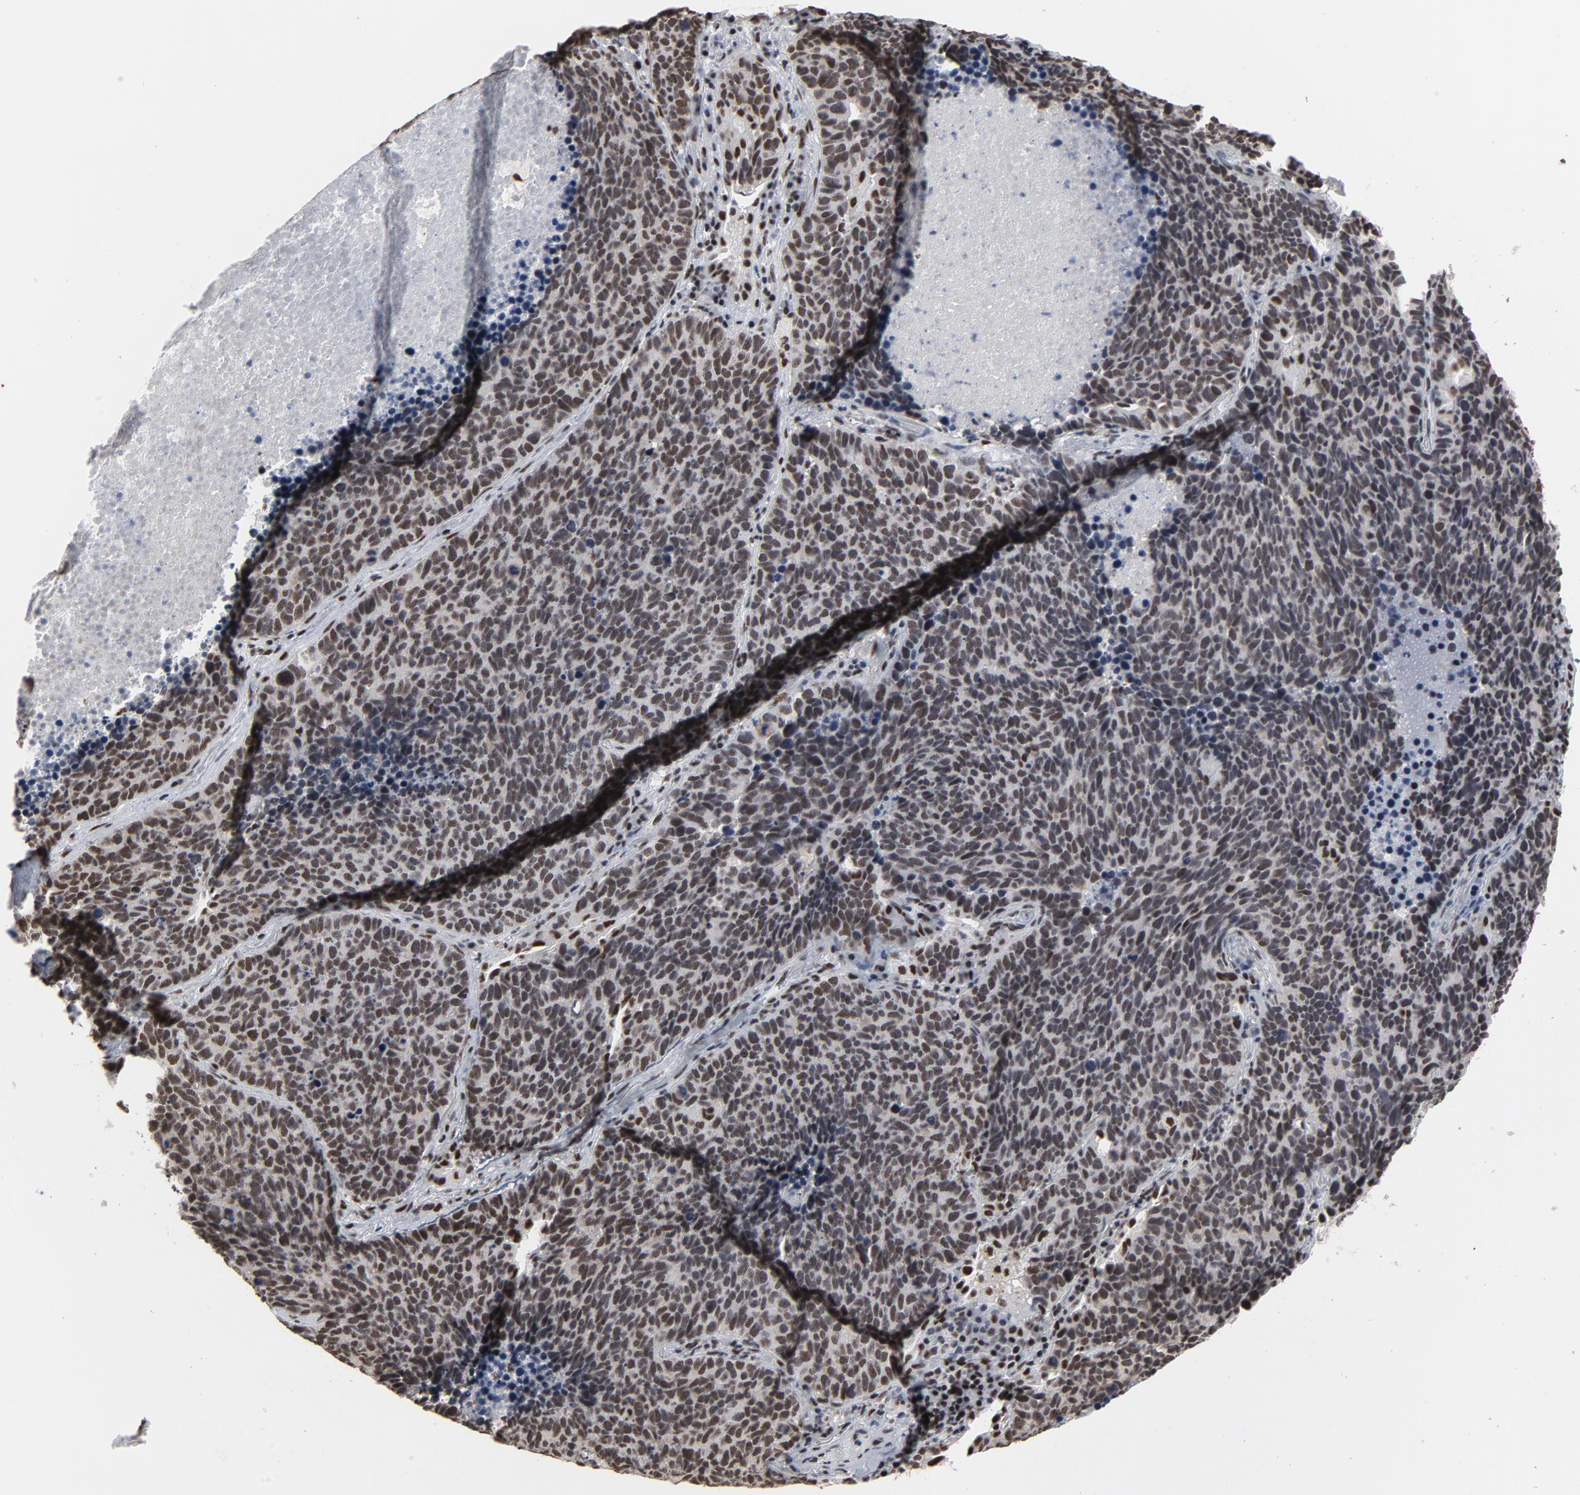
{"staining": {"intensity": "moderate", "quantity": ">75%", "location": "nuclear"}, "tissue": "lung cancer", "cell_type": "Tumor cells", "image_type": "cancer", "snomed": [{"axis": "morphology", "description": "Neoplasm, malignant, NOS"}, {"axis": "topography", "description": "Lung"}], "caption": "Lung cancer stained for a protein displays moderate nuclear positivity in tumor cells.", "gene": "MRE11", "patient": {"sex": "female", "age": 75}}